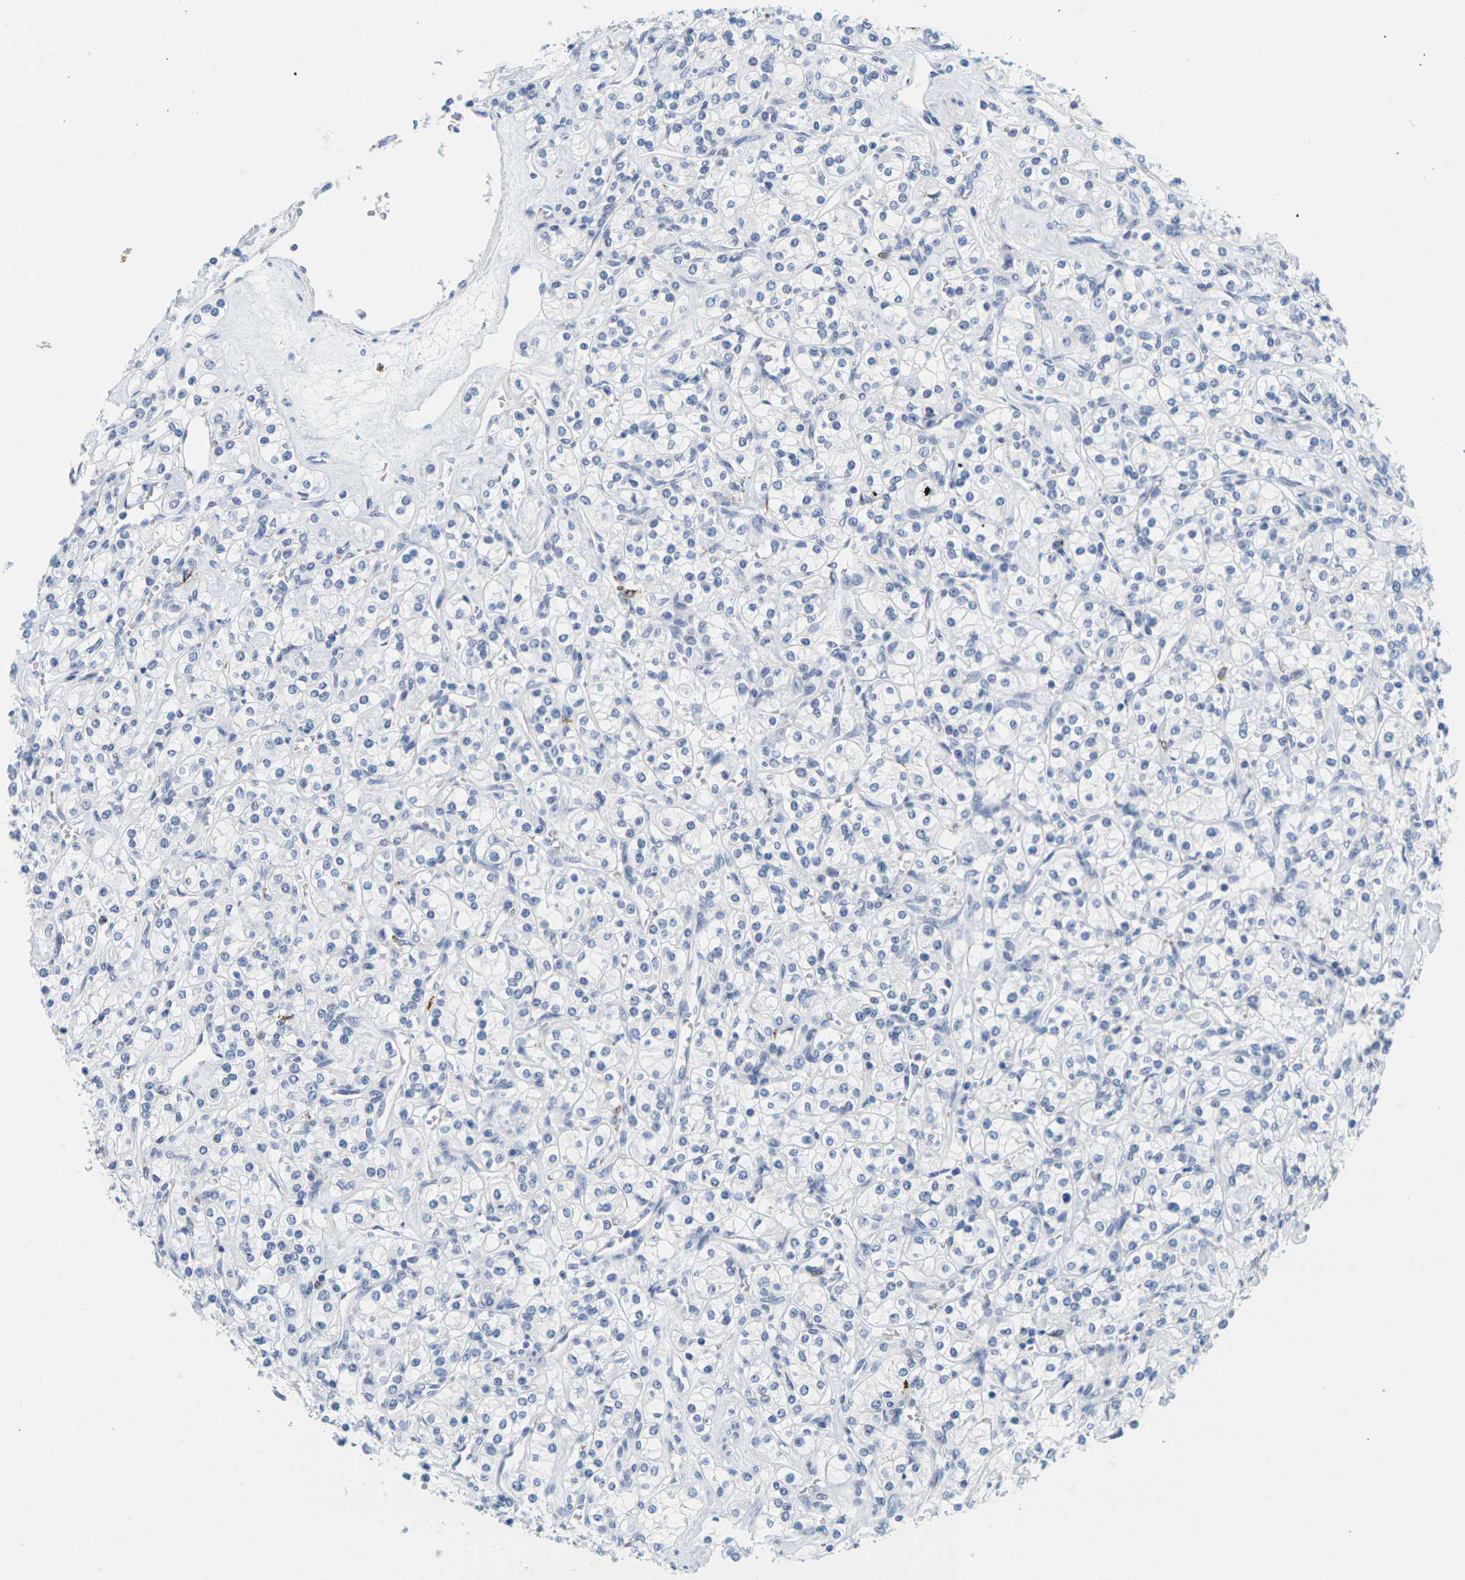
{"staining": {"intensity": "negative", "quantity": "none", "location": "none"}, "tissue": "renal cancer", "cell_type": "Tumor cells", "image_type": "cancer", "snomed": [{"axis": "morphology", "description": "Adenocarcinoma, NOS"}, {"axis": "topography", "description": "Kidney"}], "caption": "Tumor cells show no significant expression in adenocarcinoma (renal). (DAB (3,3'-diaminobenzidine) IHC with hematoxylin counter stain).", "gene": "HLA-DOB", "patient": {"sex": "male", "age": 77}}